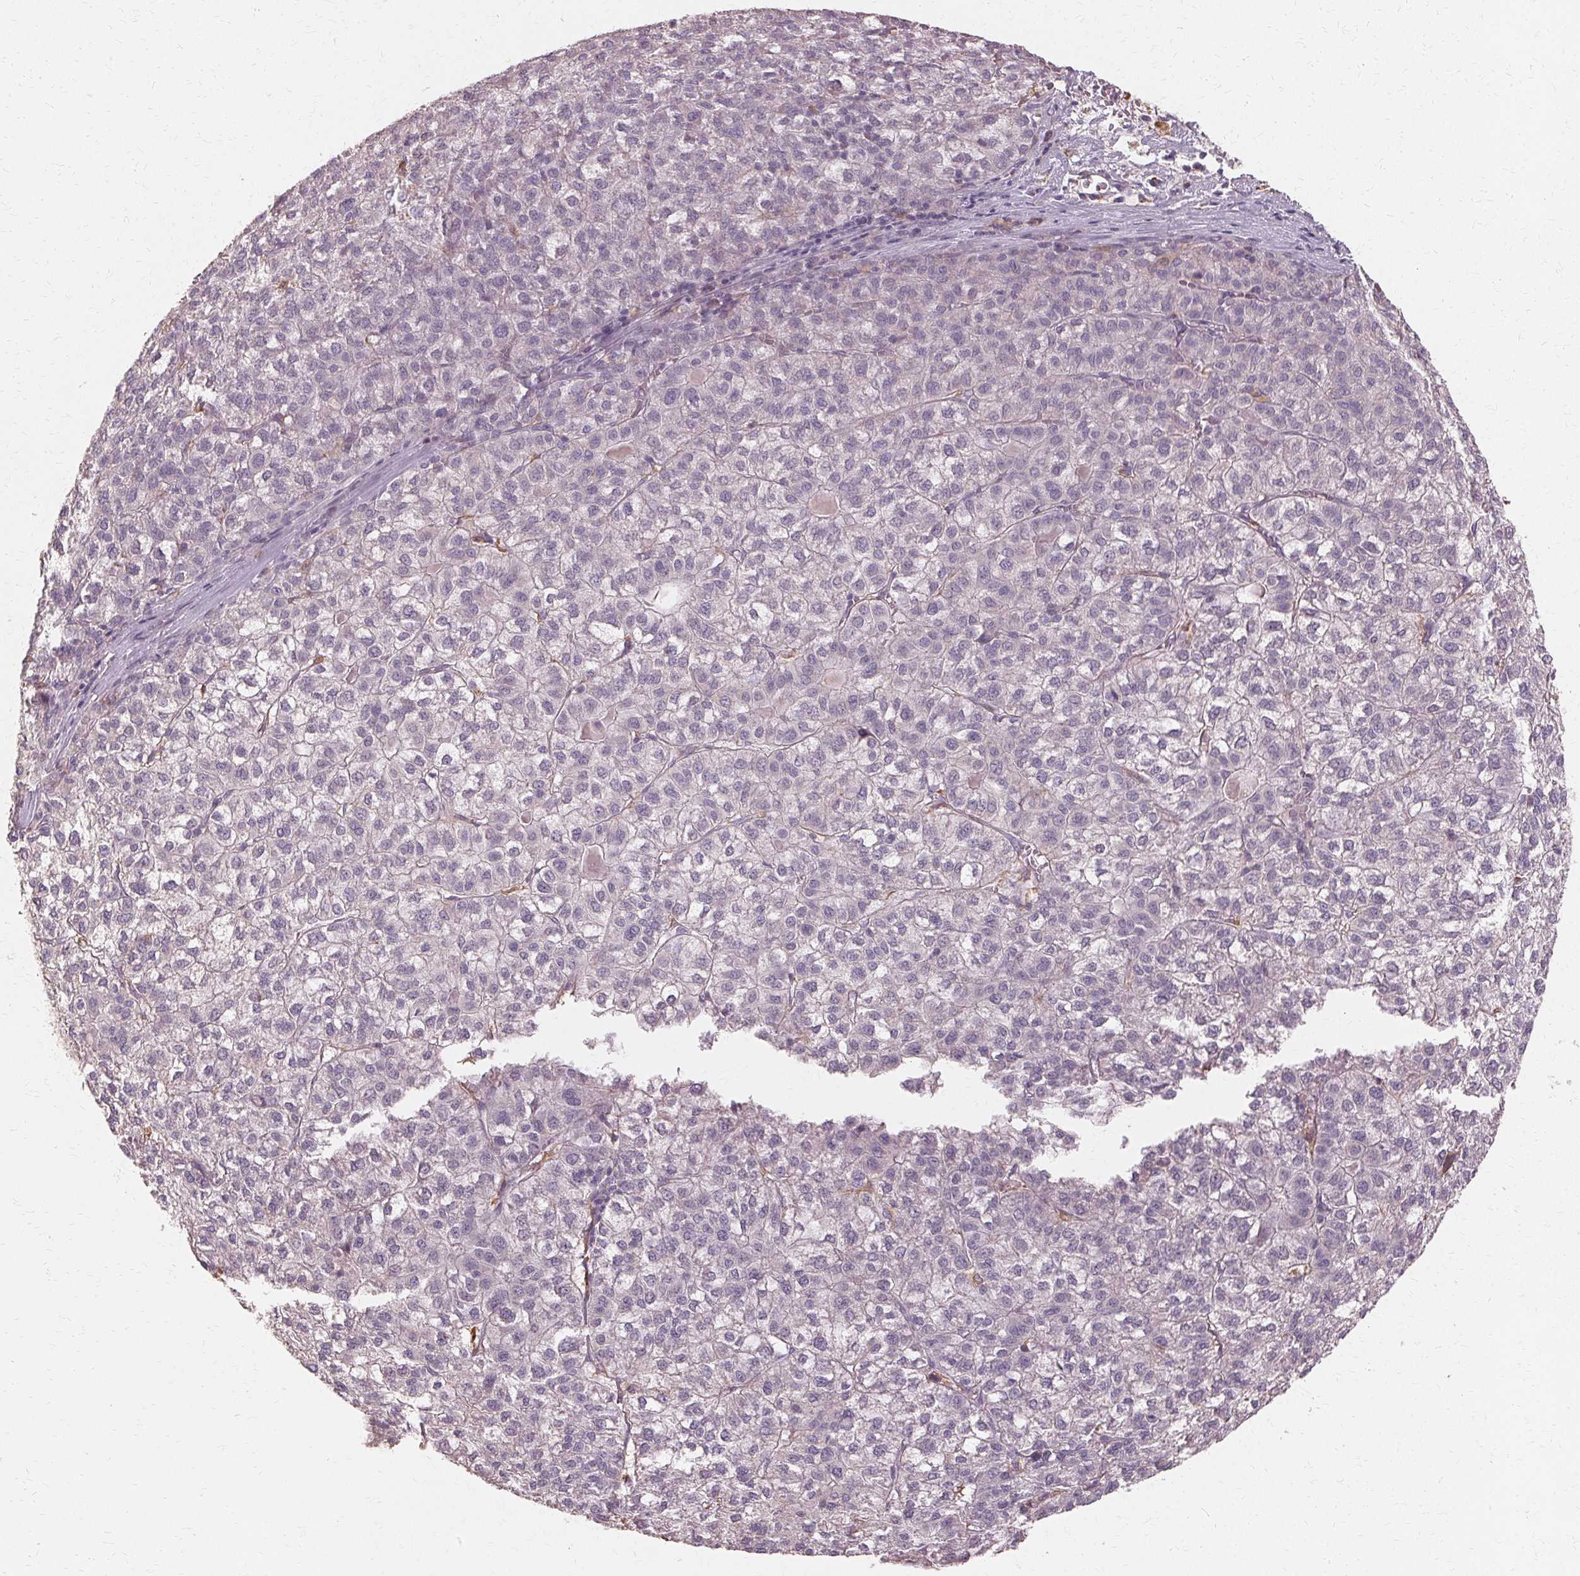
{"staining": {"intensity": "negative", "quantity": "none", "location": "none"}, "tissue": "liver cancer", "cell_type": "Tumor cells", "image_type": "cancer", "snomed": [{"axis": "morphology", "description": "Carcinoma, Hepatocellular, NOS"}, {"axis": "topography", "description": "Liver"}], "caption": "Hepatocellular carcinoma (liver) was stained to show a protein in brown. There is no significant positivity in tumor cells. The staining was performed using DAB (3,3'-diaminobenzidine) to visualize the protein expression in brown, while the nuclei were stained in blue with hematoxylin (Magnification: 20x).", "gene": "IFNGR1", "patient": {"sex": "female", "age": 43}}